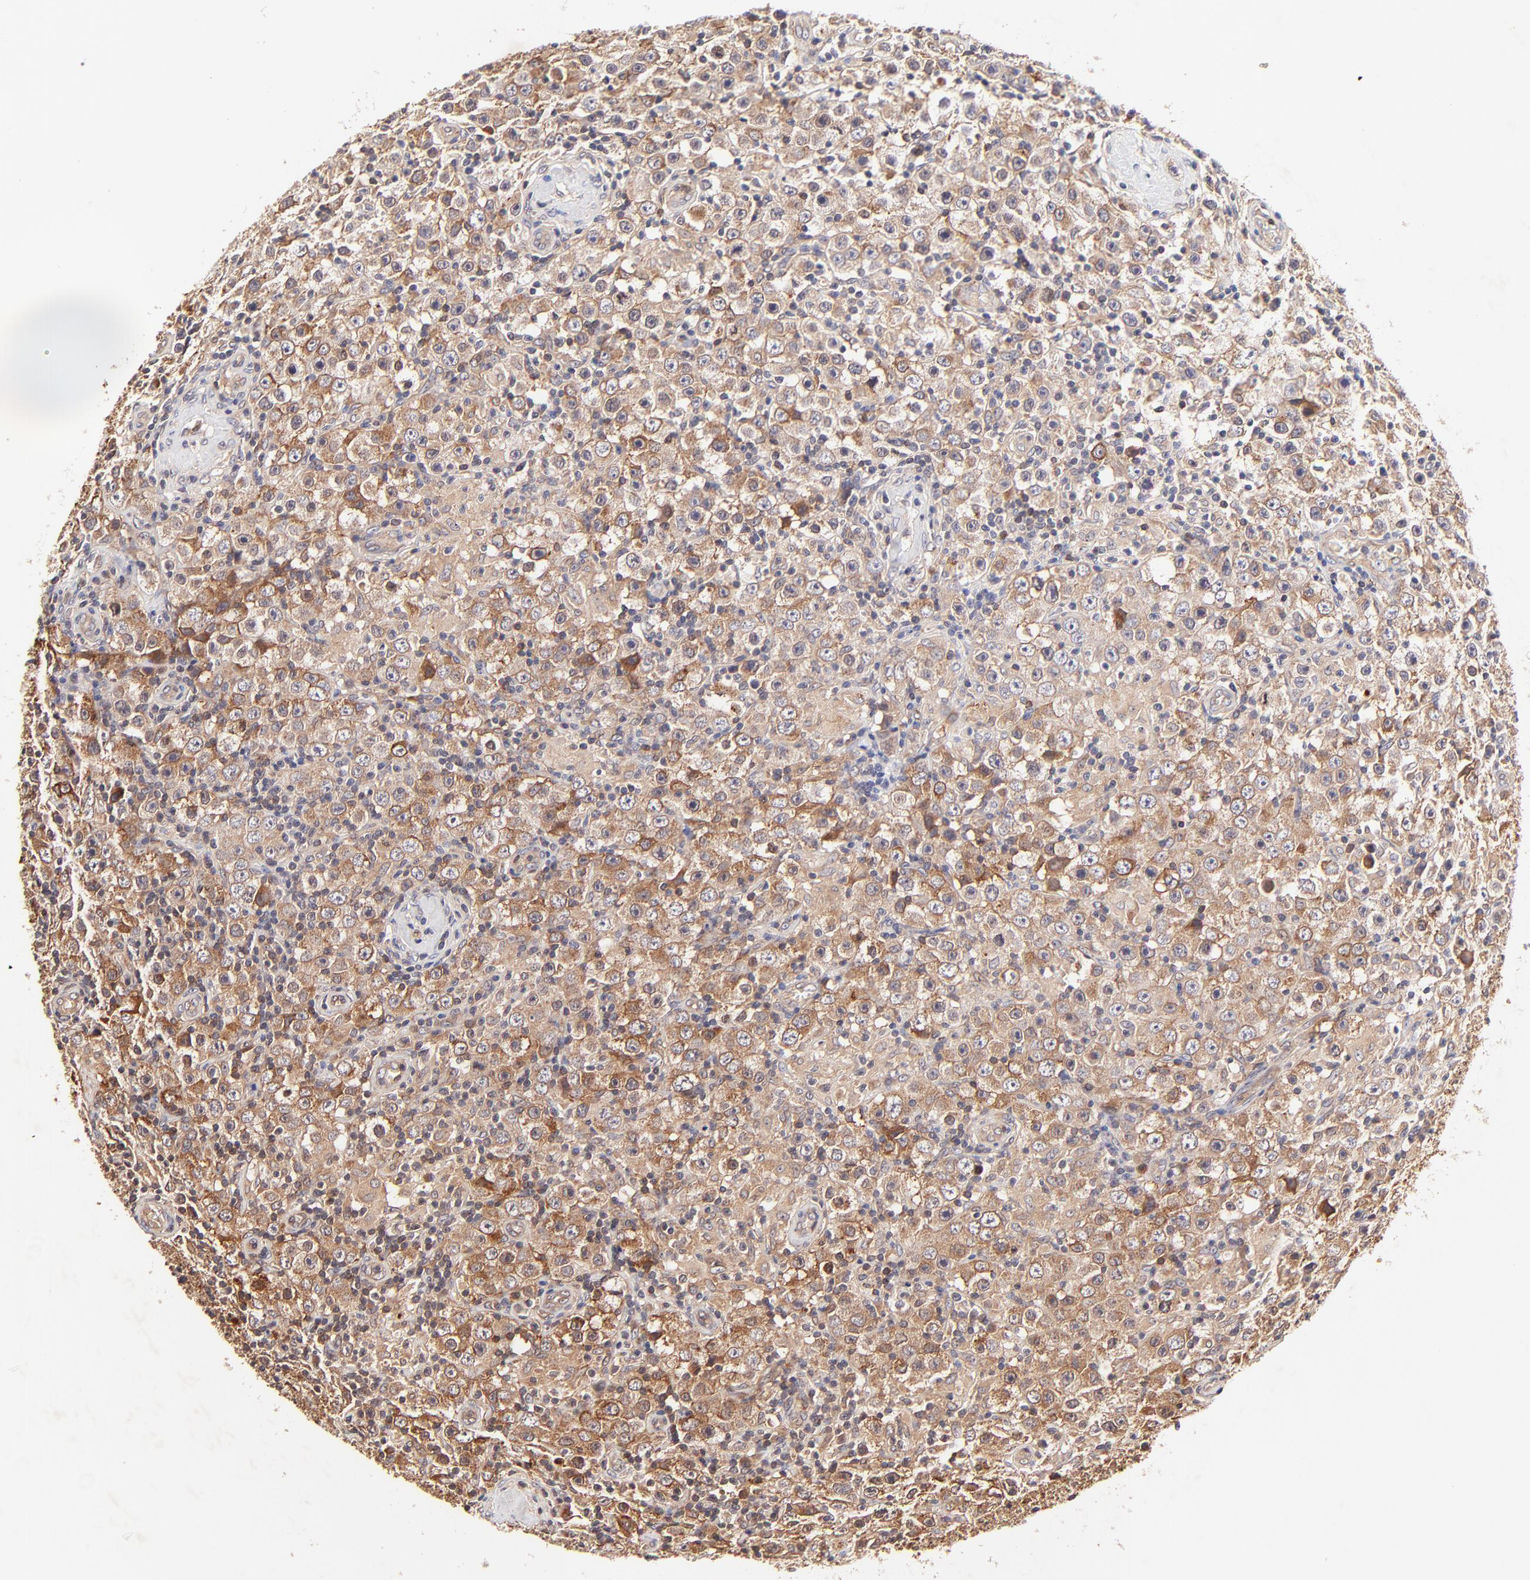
{"staining": {"intensity": "strong", "quantity": ">75%", "location": "cytoplasmic/membranous"}, "tissue": "testis cancer", "cell_type": "Tumor cells", "image_type": "cancer", "snomed": [{"axis": "morphology", "description": "Seminoma, NOS"}, {"axis": "topography", "description": "Testis"}], "caption": "High-magnification brightfield microscopy of testis cancer (seminoma) stained with DAB (3,3'-diaminobenzidine) (brown) and counterstained with hematoxylin (blue). tumor cells exhibit strong cytoplasmic/membranous positivity is appreciated in approximately>75% of cells. The staining is performed using DAB (3,3'-diaminobenzidine) brown chromogen to label protein expression. The nuclei are counter-stained blue using hematoxylin.", "gene": "ITGB1", "patient": {"sex": "male", "age": 32}}